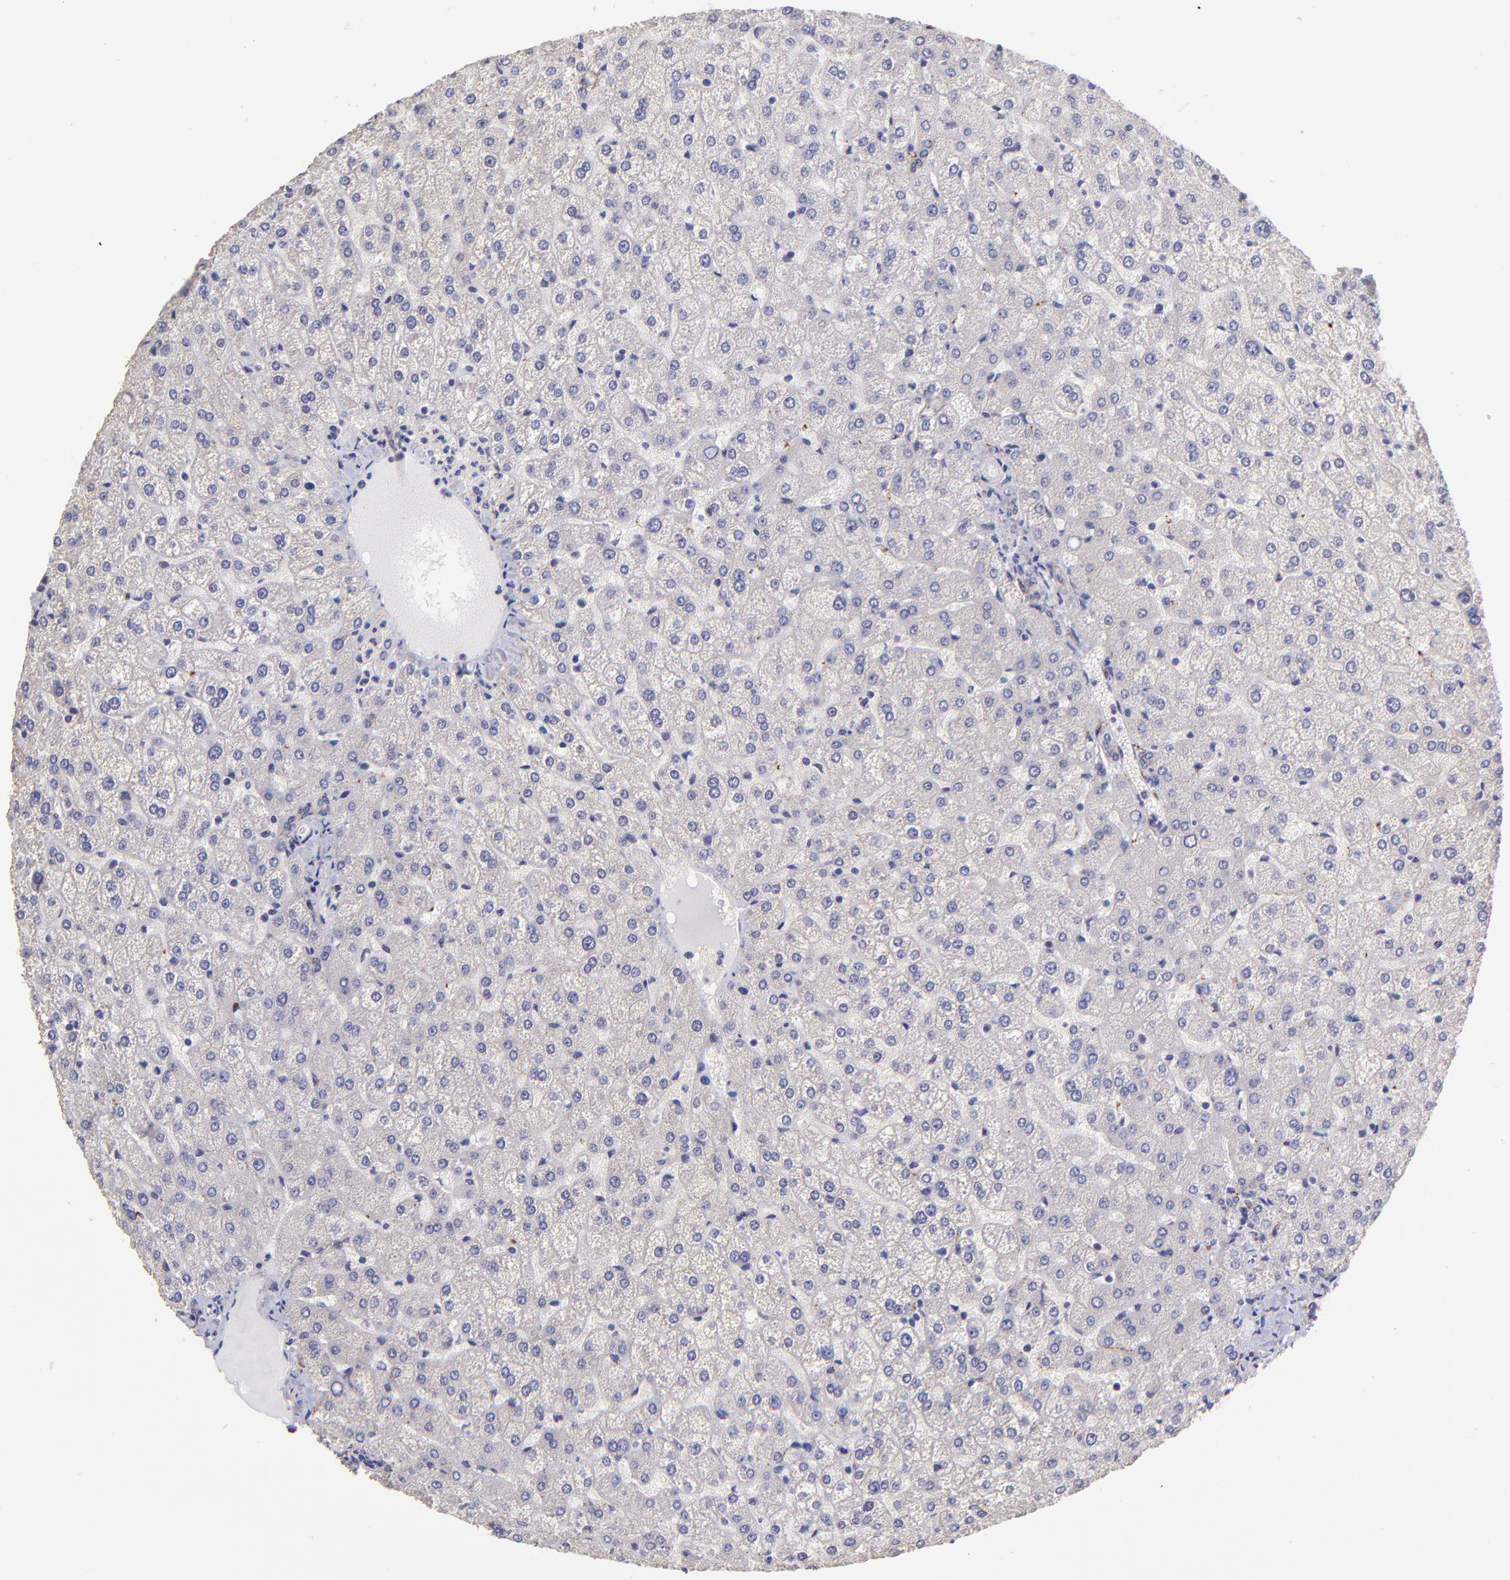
{"staining": {"intensity": "negative", "quantity": "none", "location": "none"}, "tissue": "liver", "cell_type": "Cholangiocytes", "image_type": "normal", "snomed": [{"axis": "morphology", "description": "Normal tissue, NOS"}, {"axis": "topography", "description": "Liver"}], "caption": "DAB immunohistochemical staining of benign liver exhibits no significant positivity in cholangiocytes.", "gene": "NSF", "patient": {"sex": "female", "age": 32}}